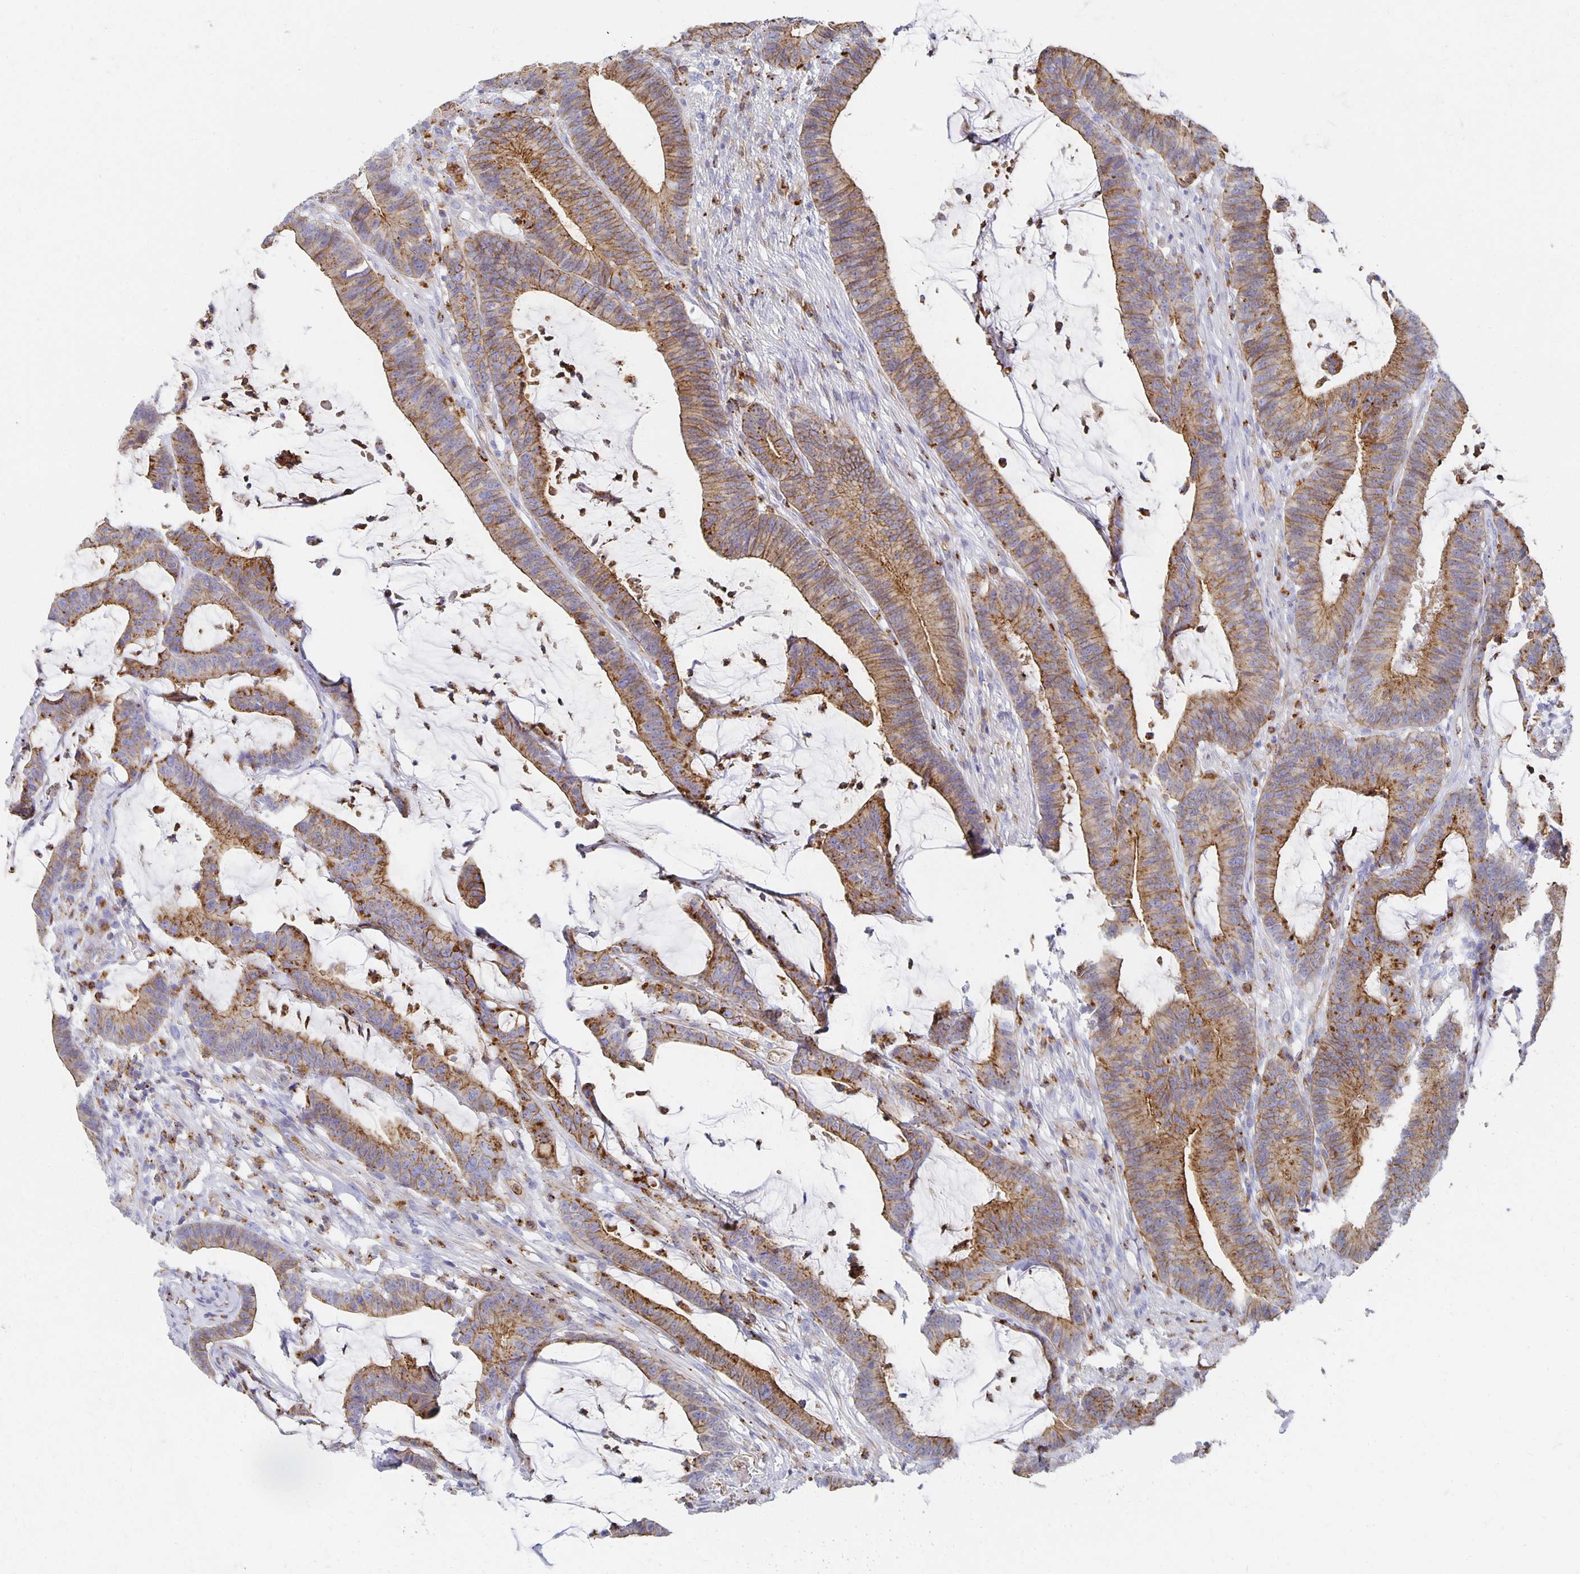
{"staining": {"intensity": "moderate", "quantity": ">75%", "location": "cytoplasmic/membranous"}, "tissue": "colorectal cancer", "cell_type": "Tumor cells", "image_type": "cancer", "snomed": [{"axis": "morphology", "description": "Adenocarcinoma, NOS"}, {"axis": "topography", "description": "Colon"}], "caption": "Colorectal cancer (adenocarcinoma) tissue exhibits moderate cytoplasmic/membranous expression in approximately >75% of tumor cells", "gene": "TAAR1", "patient": {"sex": "female", "age": 78}}